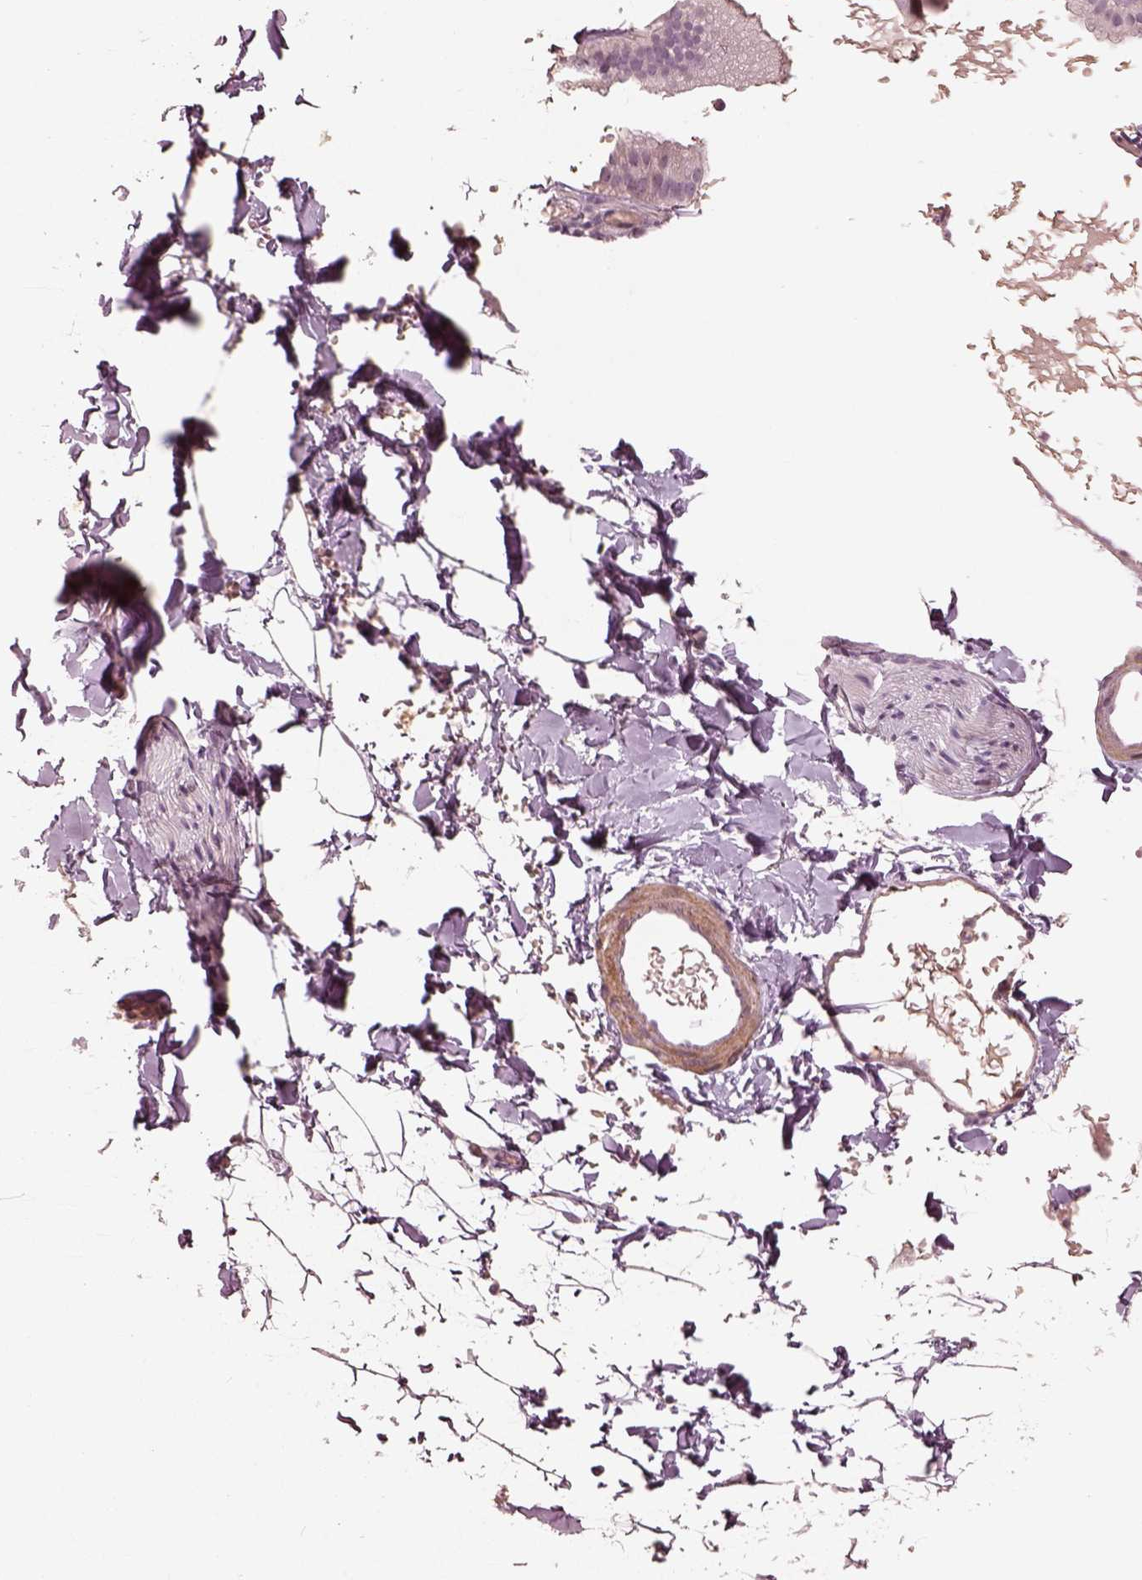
{"staining": {"intensity": "weak", "quantity": "25%-75%", "location": "cytoplasmic/membranous"}, "tissue": "adipose tissue", "cell_type": "Adipocytes", "image_type": "normal", "snomed": [{"axis": "morphology", "description": "Normal tissue, NOS"}, {"axis": "topography", "description": "Gallbladder"}, {"axis": "topography", "description": "Peripheral nerve tissue"}], "caption": "Human adipose tissue stained for a protein (brown) shows weak cytoplasmic/membranous positive staining in approximately 25%-75% of adipocytes.", "gene": "MADCAM1", "patient": {"sex": "female", "age": 45}}